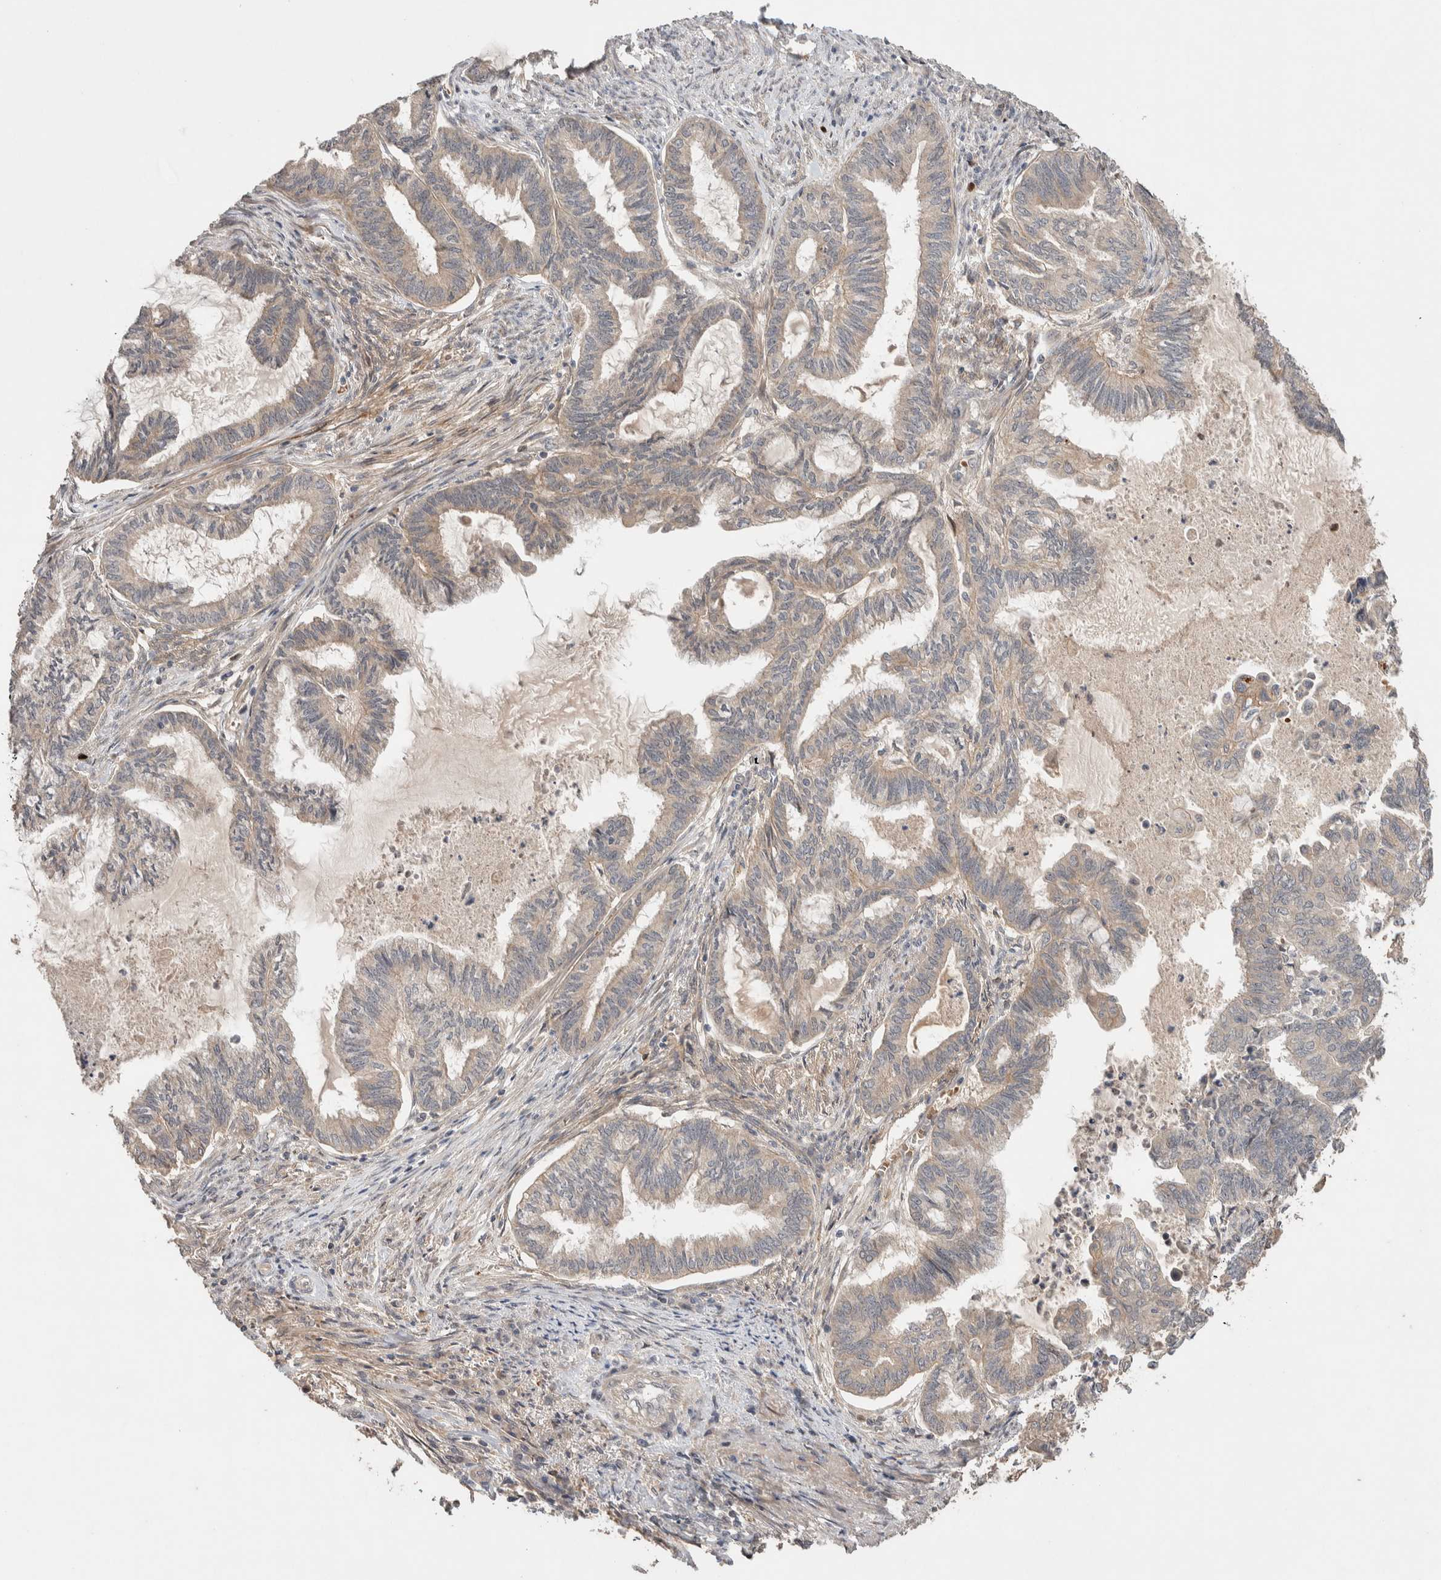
{"staining": {"intensity": "weak", "quantity": "<25%", "location": "cytoplasmic/membranous"}, "tissue": "endometrial cancer", "cell_type": "Tumor cells", "image_type": "cancer", "snomed": [{"axis": "morphology", "description": "Adenocarcinoma, NOS"}, {"axis": "topography", "description": "Endometrium"}], "caption": "Endometrial cancer (adenocarcinoma) was stained to show a protein in brown. There is no significant staining in tumor cells.", "gene": "CASK", "patient": {"sex": "female", "age": 86}}